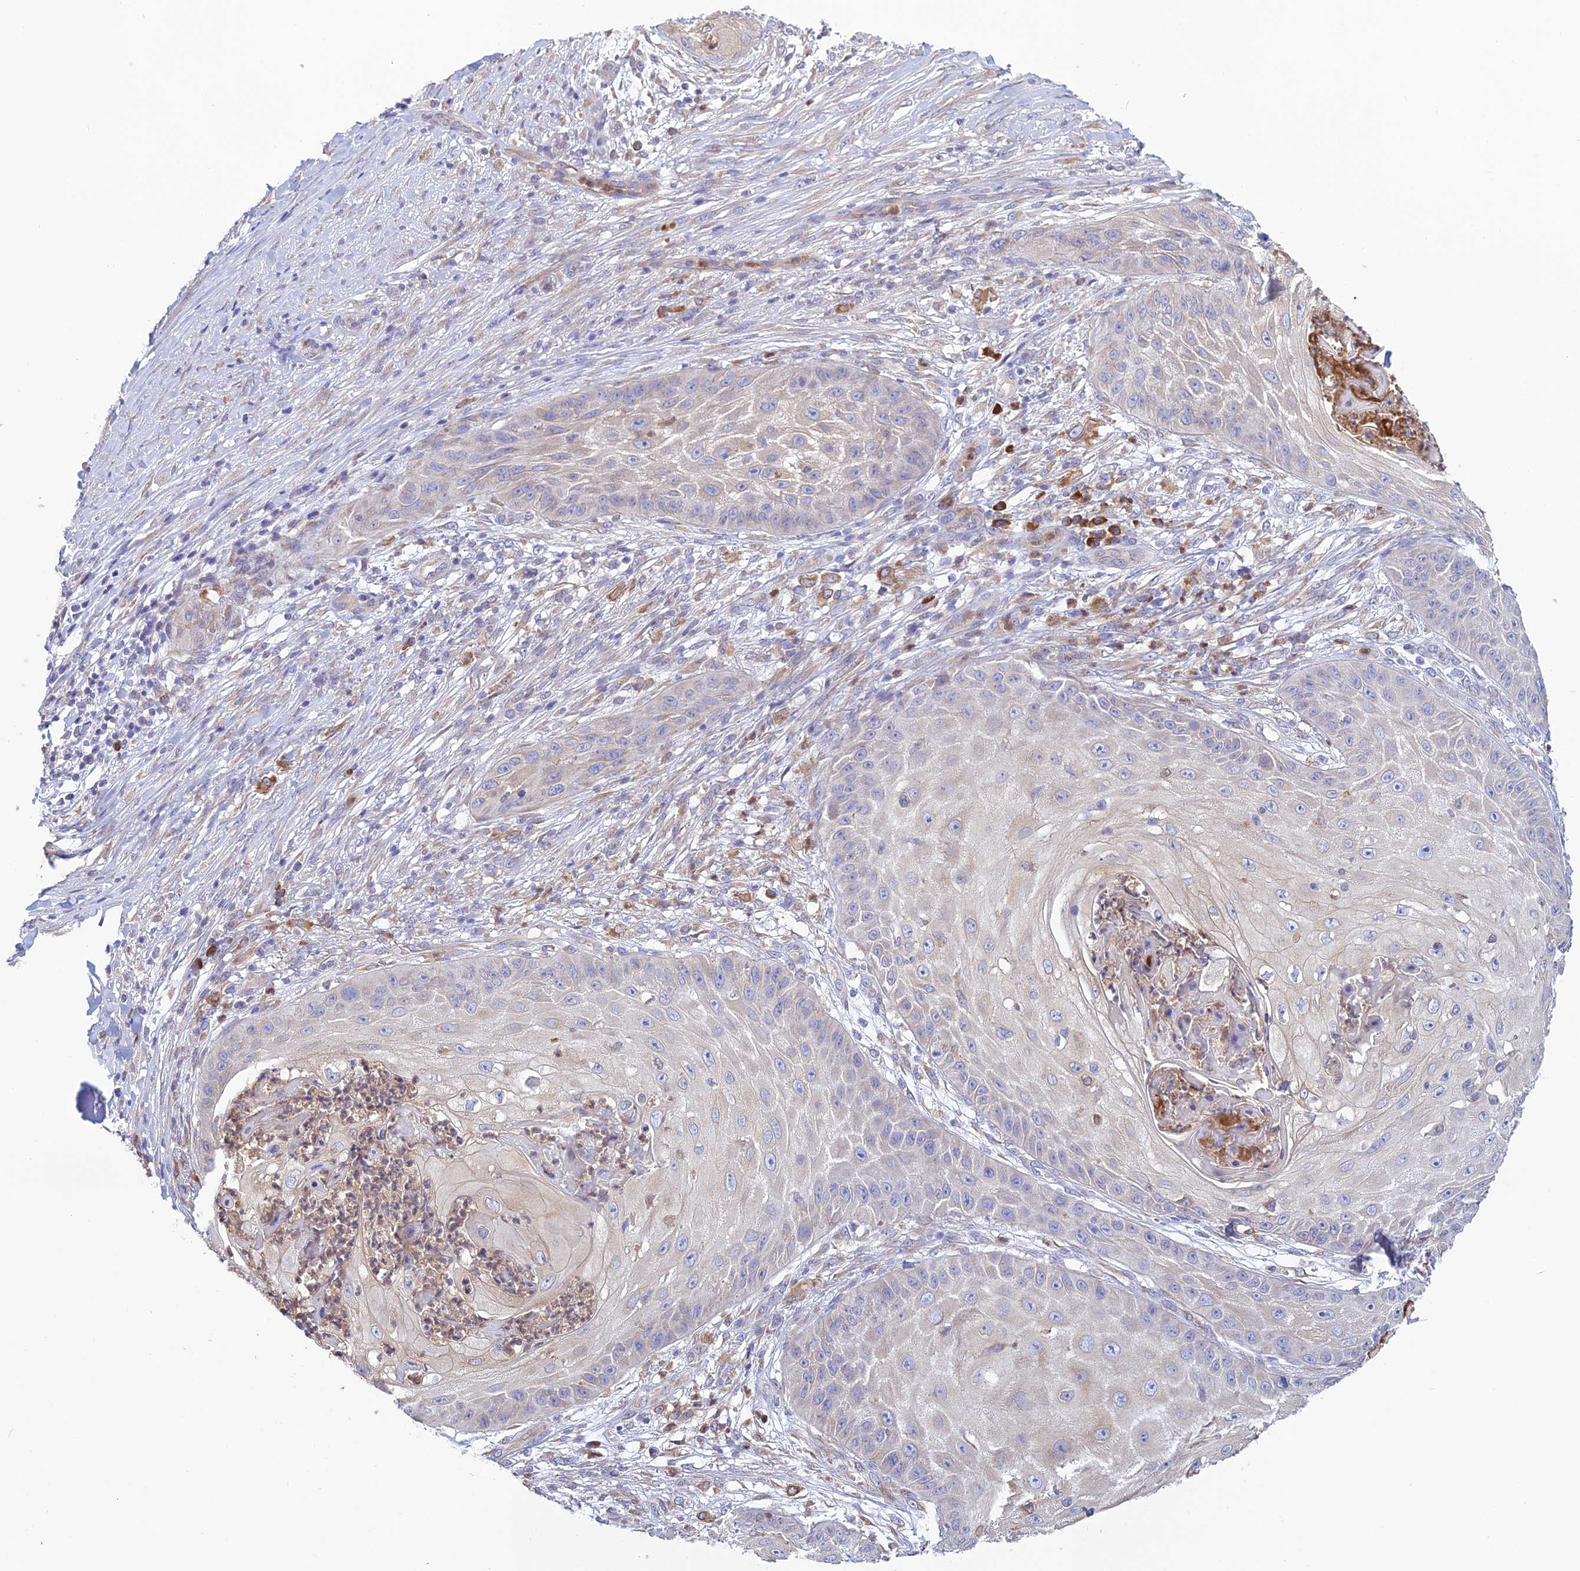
{"staining": {"intensity": "negative", "quantity": "none", "location": "none"}, "tissue": "skin cancer", "cell_type": "Tumor cells", "image_type": "cancer", "snomed": [{"axis": "morphology", "description": "Squamous cell carcinoma, NOS"}, {"axis": "topography", "description": "Skin"}], "caption": "This is an immunohistochemistry (IHC) photomicrograph of skin squamous cell carcinoma. There is no expression in tumor cells.", "gene": "HM13", "patient": {"sex": "male", "age": 70}}